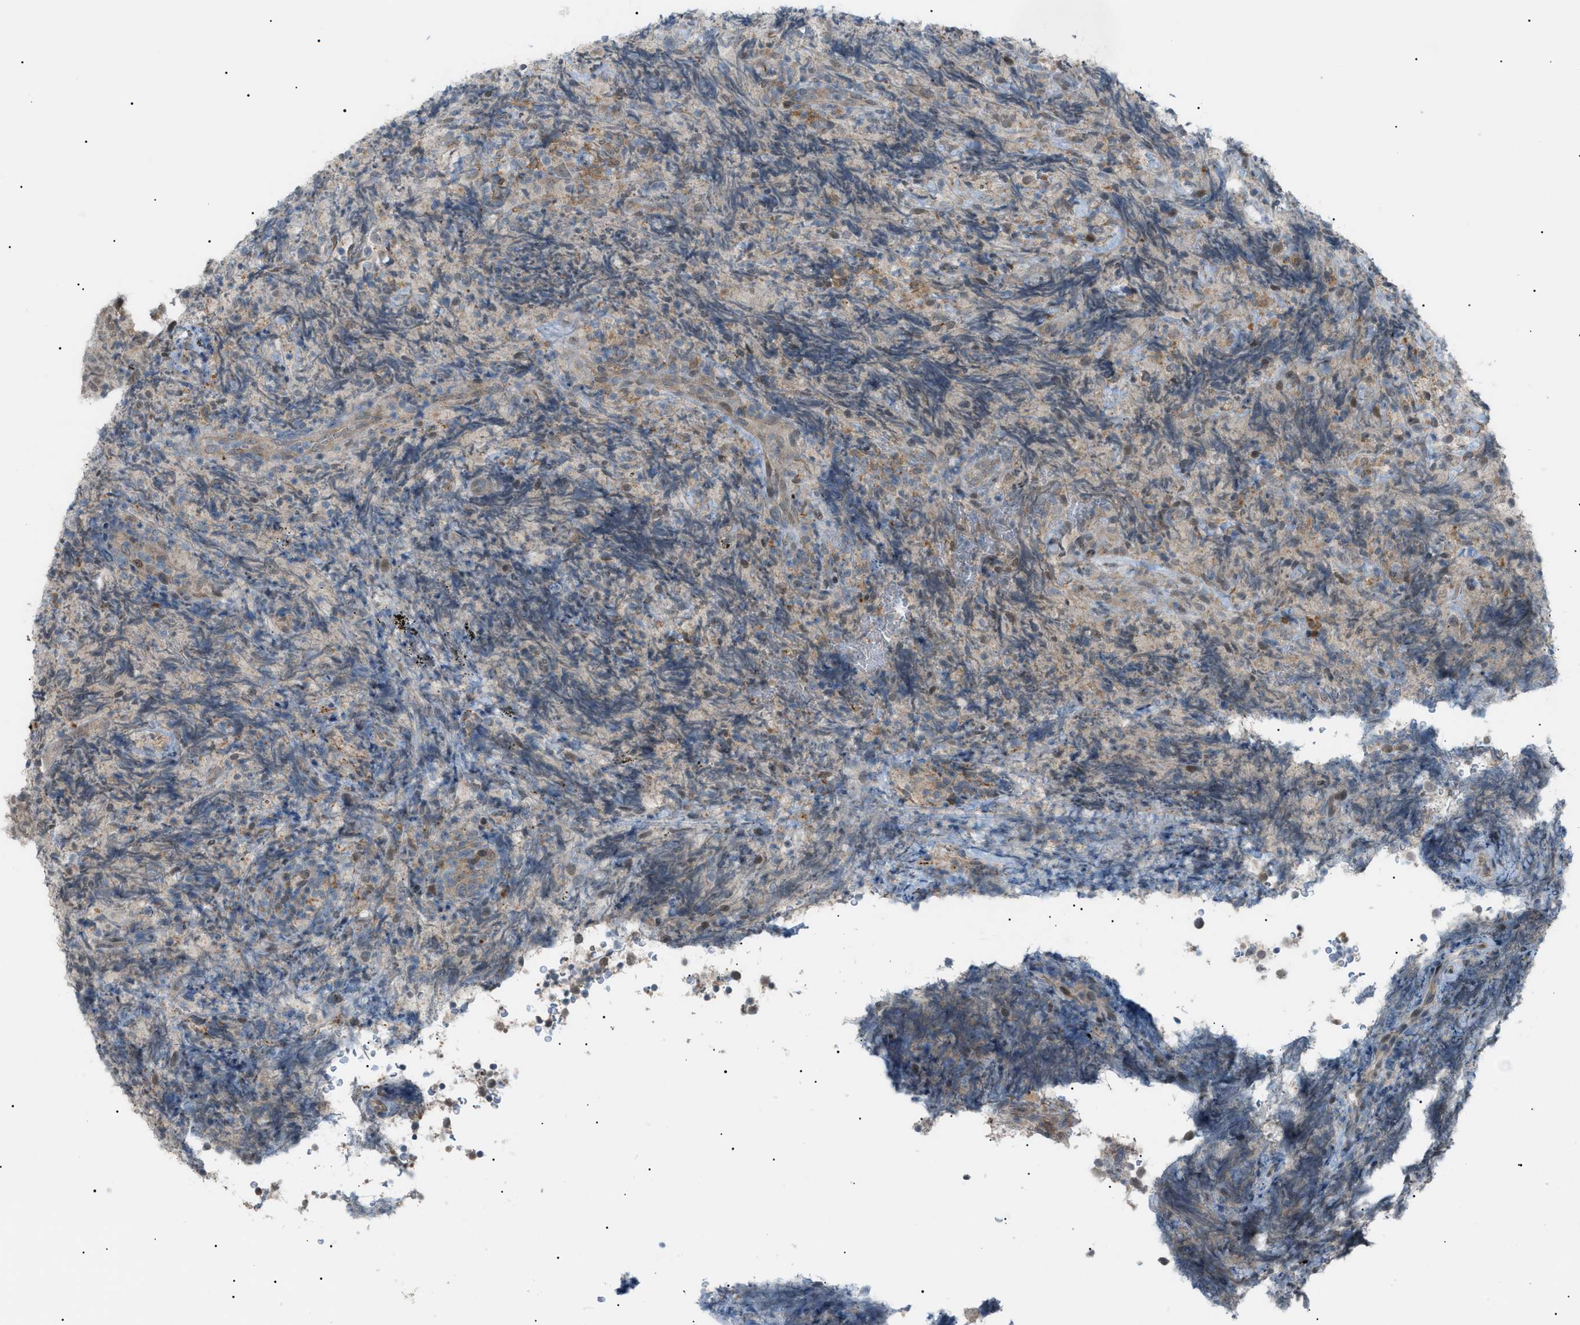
{"staining": {"intensity": "weak", "quantity": ">75%", "location": "cytoplasmic/membranous"}, "tissue": "lymphoma", "cell_type": "Tumor cells", "image_type": "cancer", "snomed": [{"axis": "morphology", "description": "Malignant lymphoma, non-Hodgkin's type, High grade"}, {"axis": "topography", "description": "Tonsil"}], "caption": "Lymphoma was stained to show a protein in brown. There is low levels of weak cytoplasmic/membranous positivity in approximately >75% of tumor cells.", "gene": "LPIN2", "patient": {"sex": "female", "age": 36}}